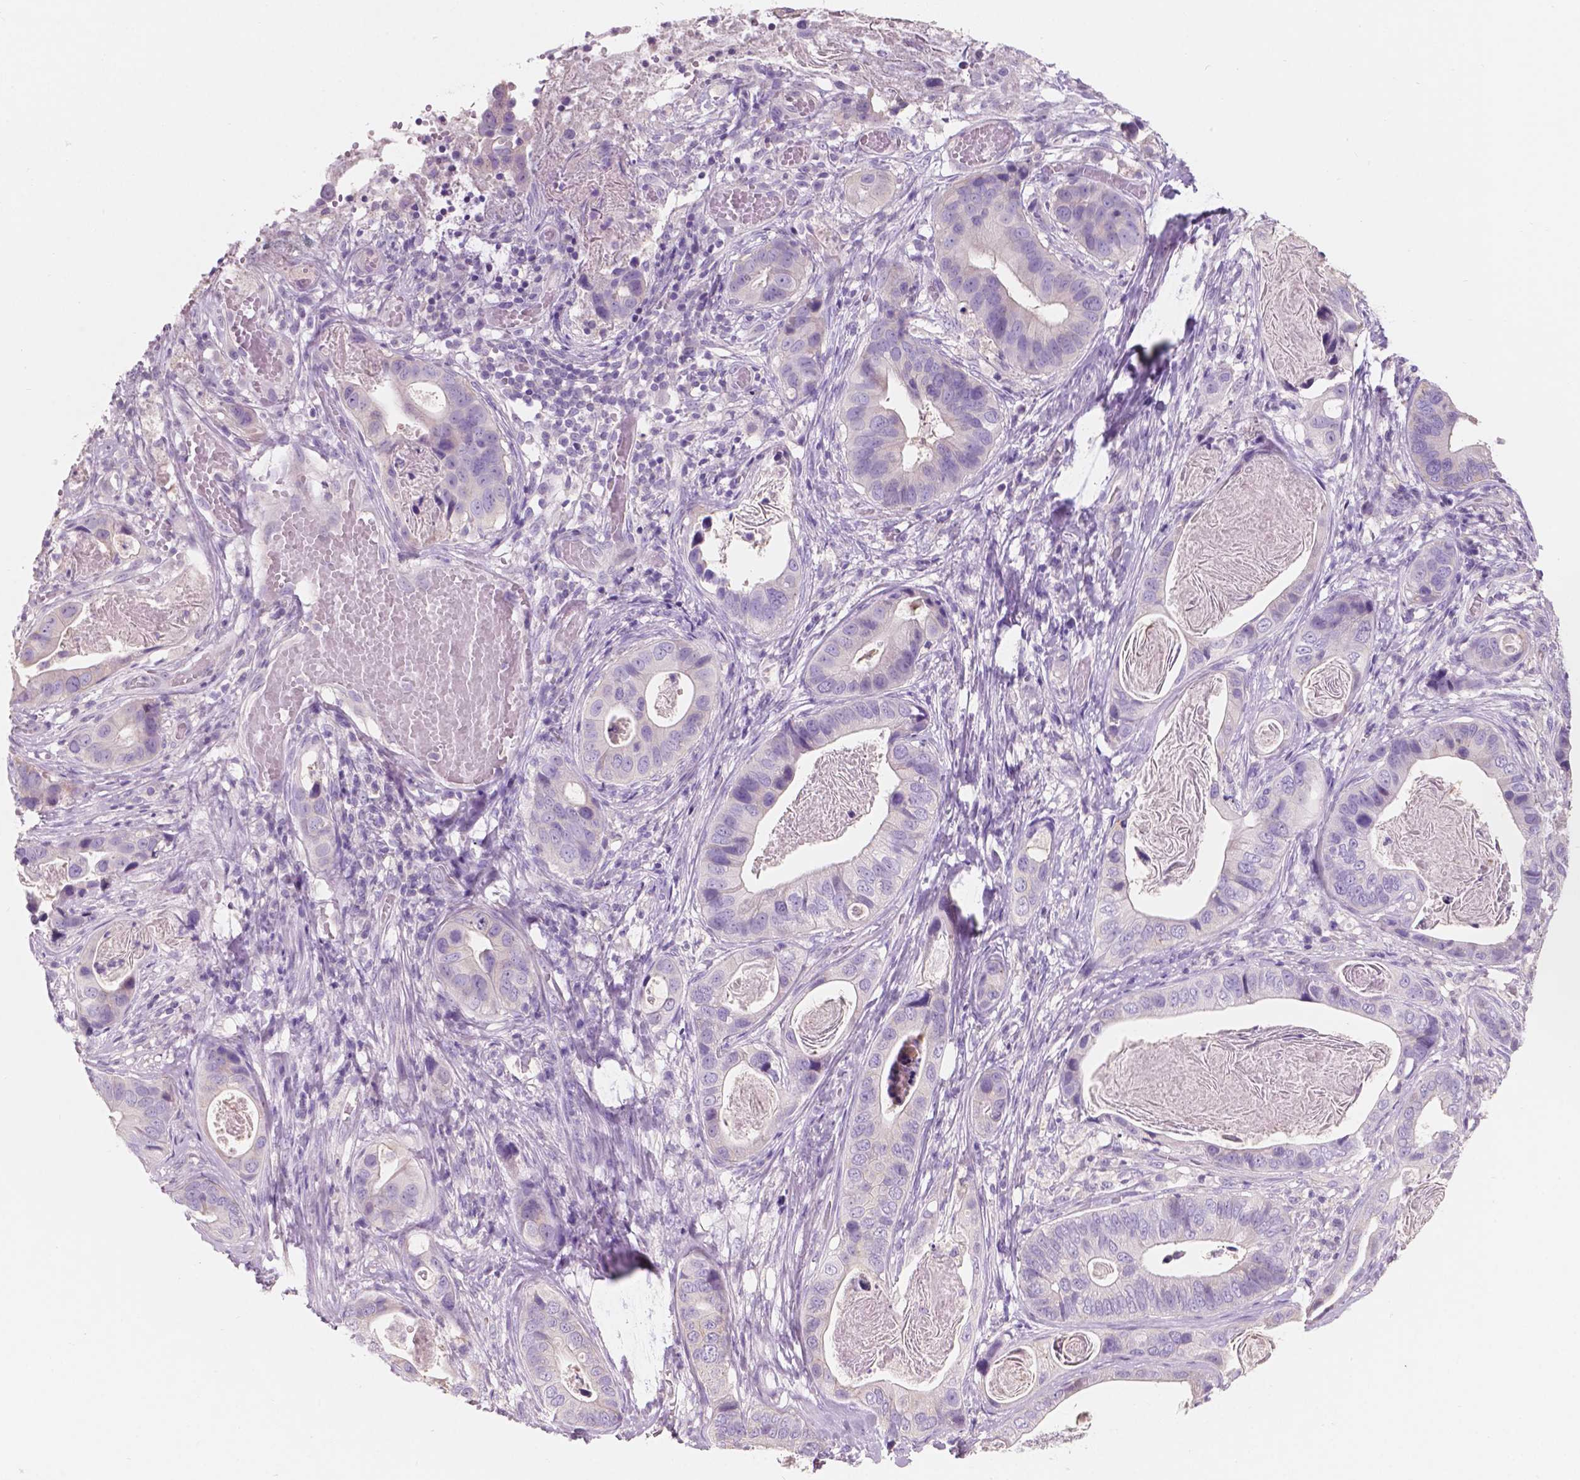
{"staining": {"intensity": "negative", "quantity": "none", "location": "none"}, "tissue": "stomach cancer", "cell_type": "Tumor cells", "image_type": "cancer", "snomed": [{"axis": "morphology", "description": "Adenocarcinoma, NOS"}, {"axis": "topography", "description": "Stomach"}], "caption": "Human stomach adenocarcinoma stained for a protein using immunohistochemistry (IHC) exhibits no positivity in tumor cells.", "gene": "SBSN", "patient": {"sex": "male", "age": 84}}